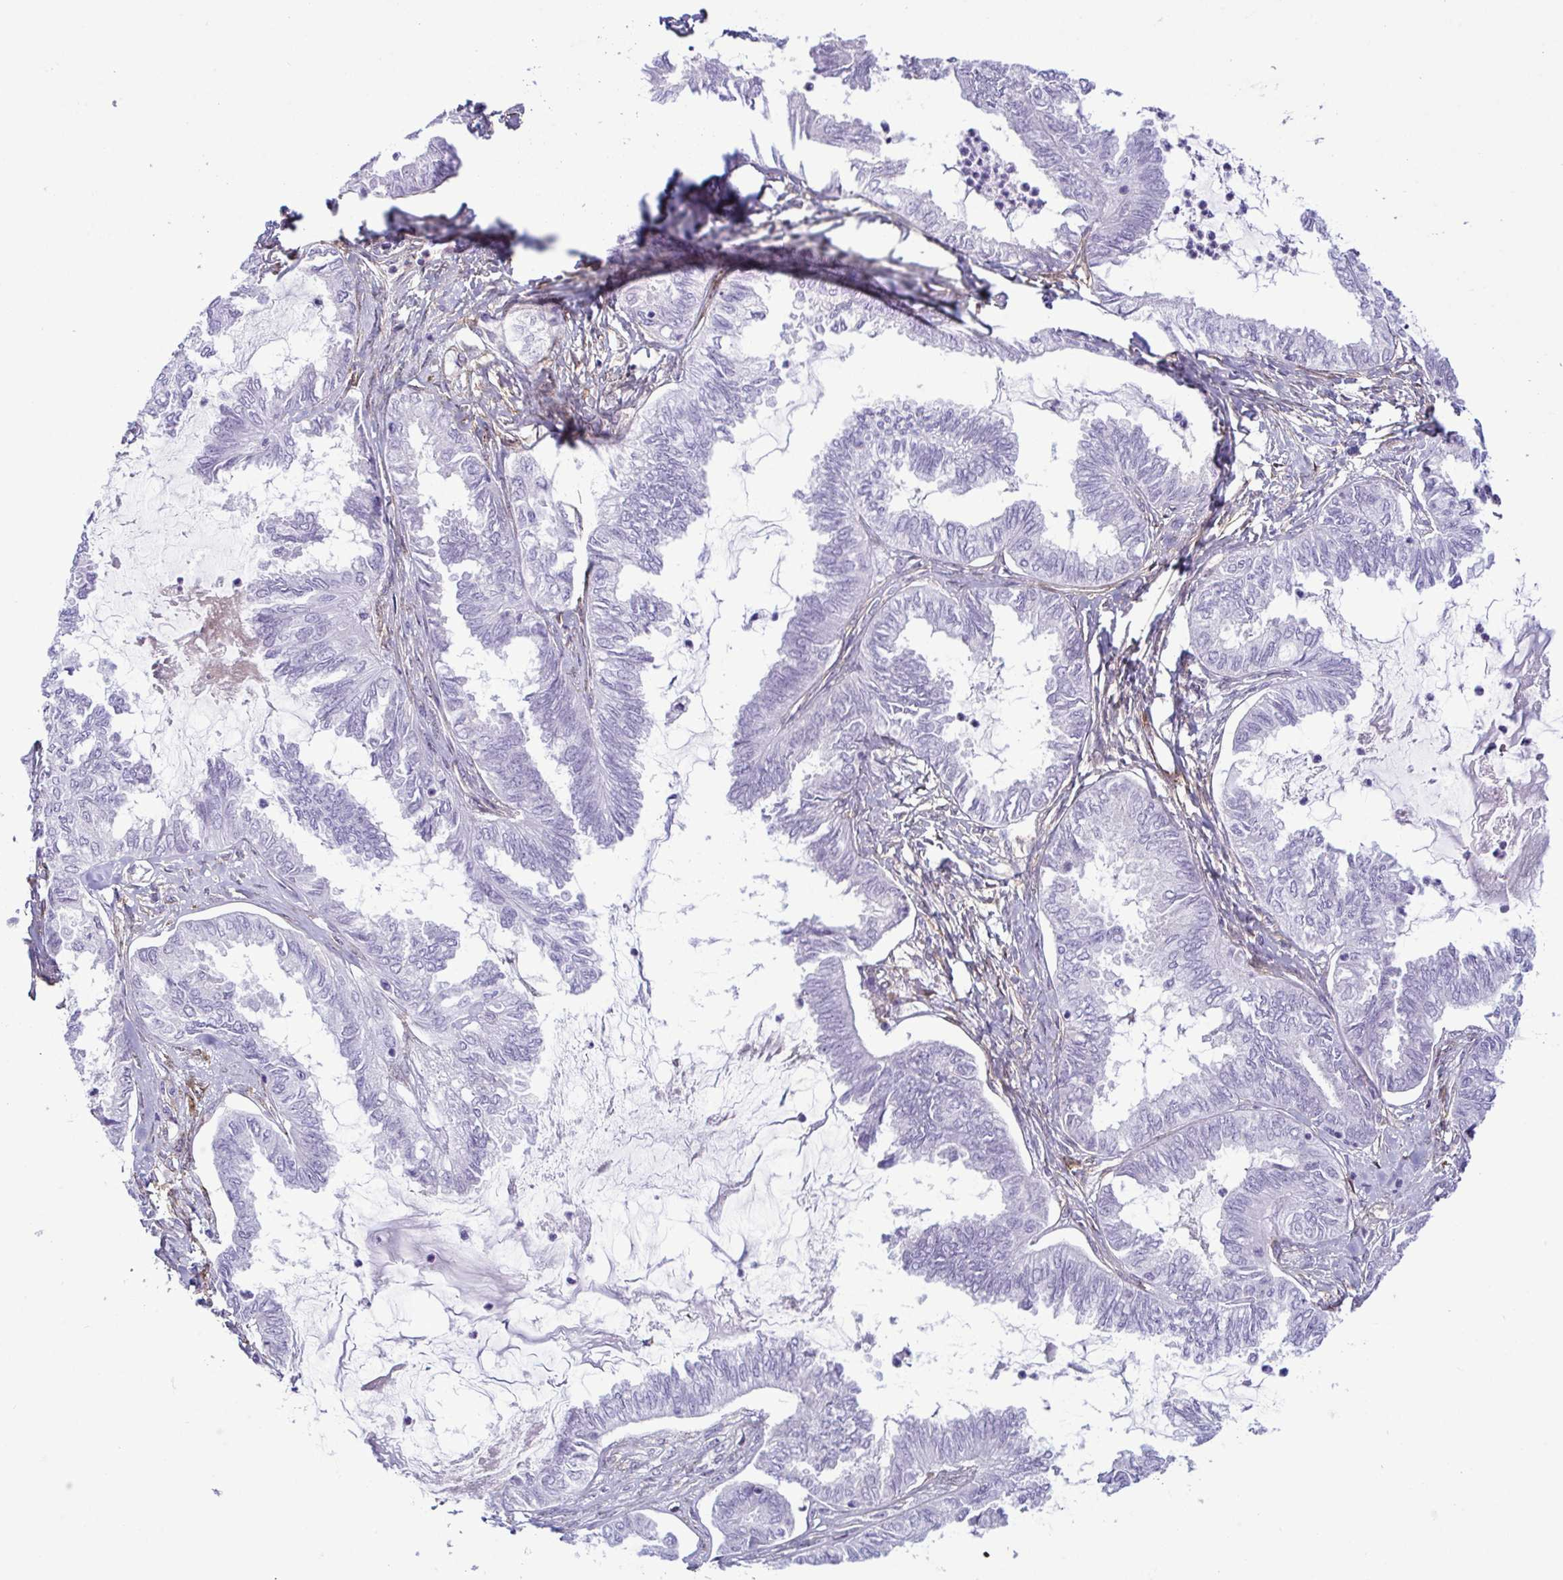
{"staining": {"intensity": "negative", "quantity": "none", "location": "none"}, "tissue": "ovarian cancer", "cell_type": "Tumor cells", "image_type": "cancer", "snomed": [{"axis": "morphology", "description": "Carcinoma, endometroid"}, {"axis": "topography", "description": "Ovary"}], "caption": "High power microscopy histopathology image of an IHC histopathology image of ovarian cancer, revealing no significant positivity in tumor cells.", "gene": "SYNPO2L", "patient": {"sex": "female", "age": 70}}